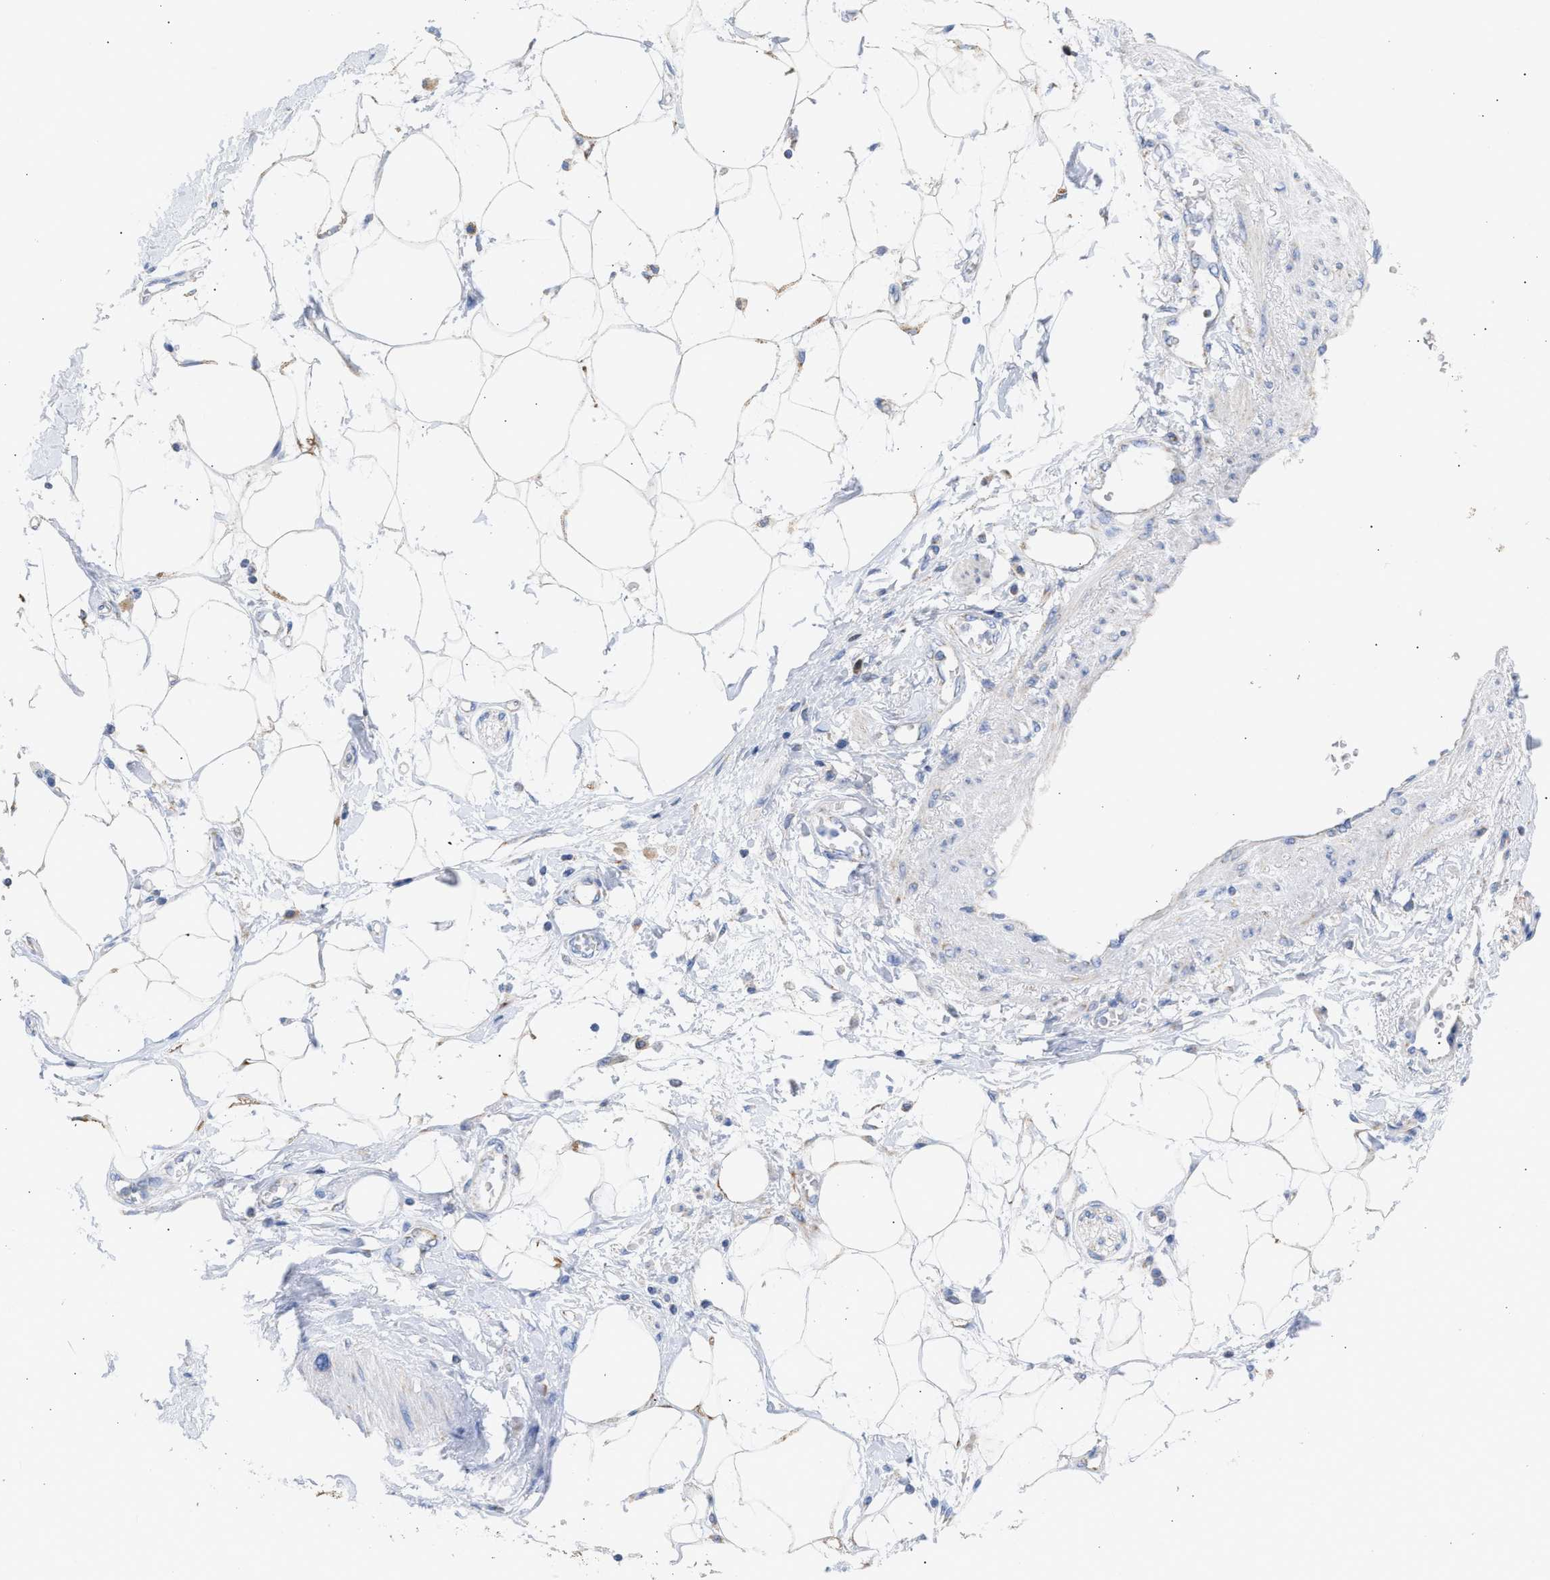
{"staining": {"intensity": "negative", "quantity": "none", "location": "none"}, "tissue": "adipose tissue", "cell_type": "Adipocytes", "image_type": "normal", "snomed": [{"axis": "morphology", "description": "Normal tissue, NOS"}, {"axis": "morphology", "description": "Adenocarcinoma, NOS"}, {"axis": "topography", "description": "Duodenum"}, {"axis": "topography", "description": "Peripheral nerve tissue"}], "caption": "DAB immunohistochemical staining of benign human adipose tissue demonstrates no significant positivity in adipocytes.", "gene": "ACOT13", "patient": {"sex": "female", "age": 60}}